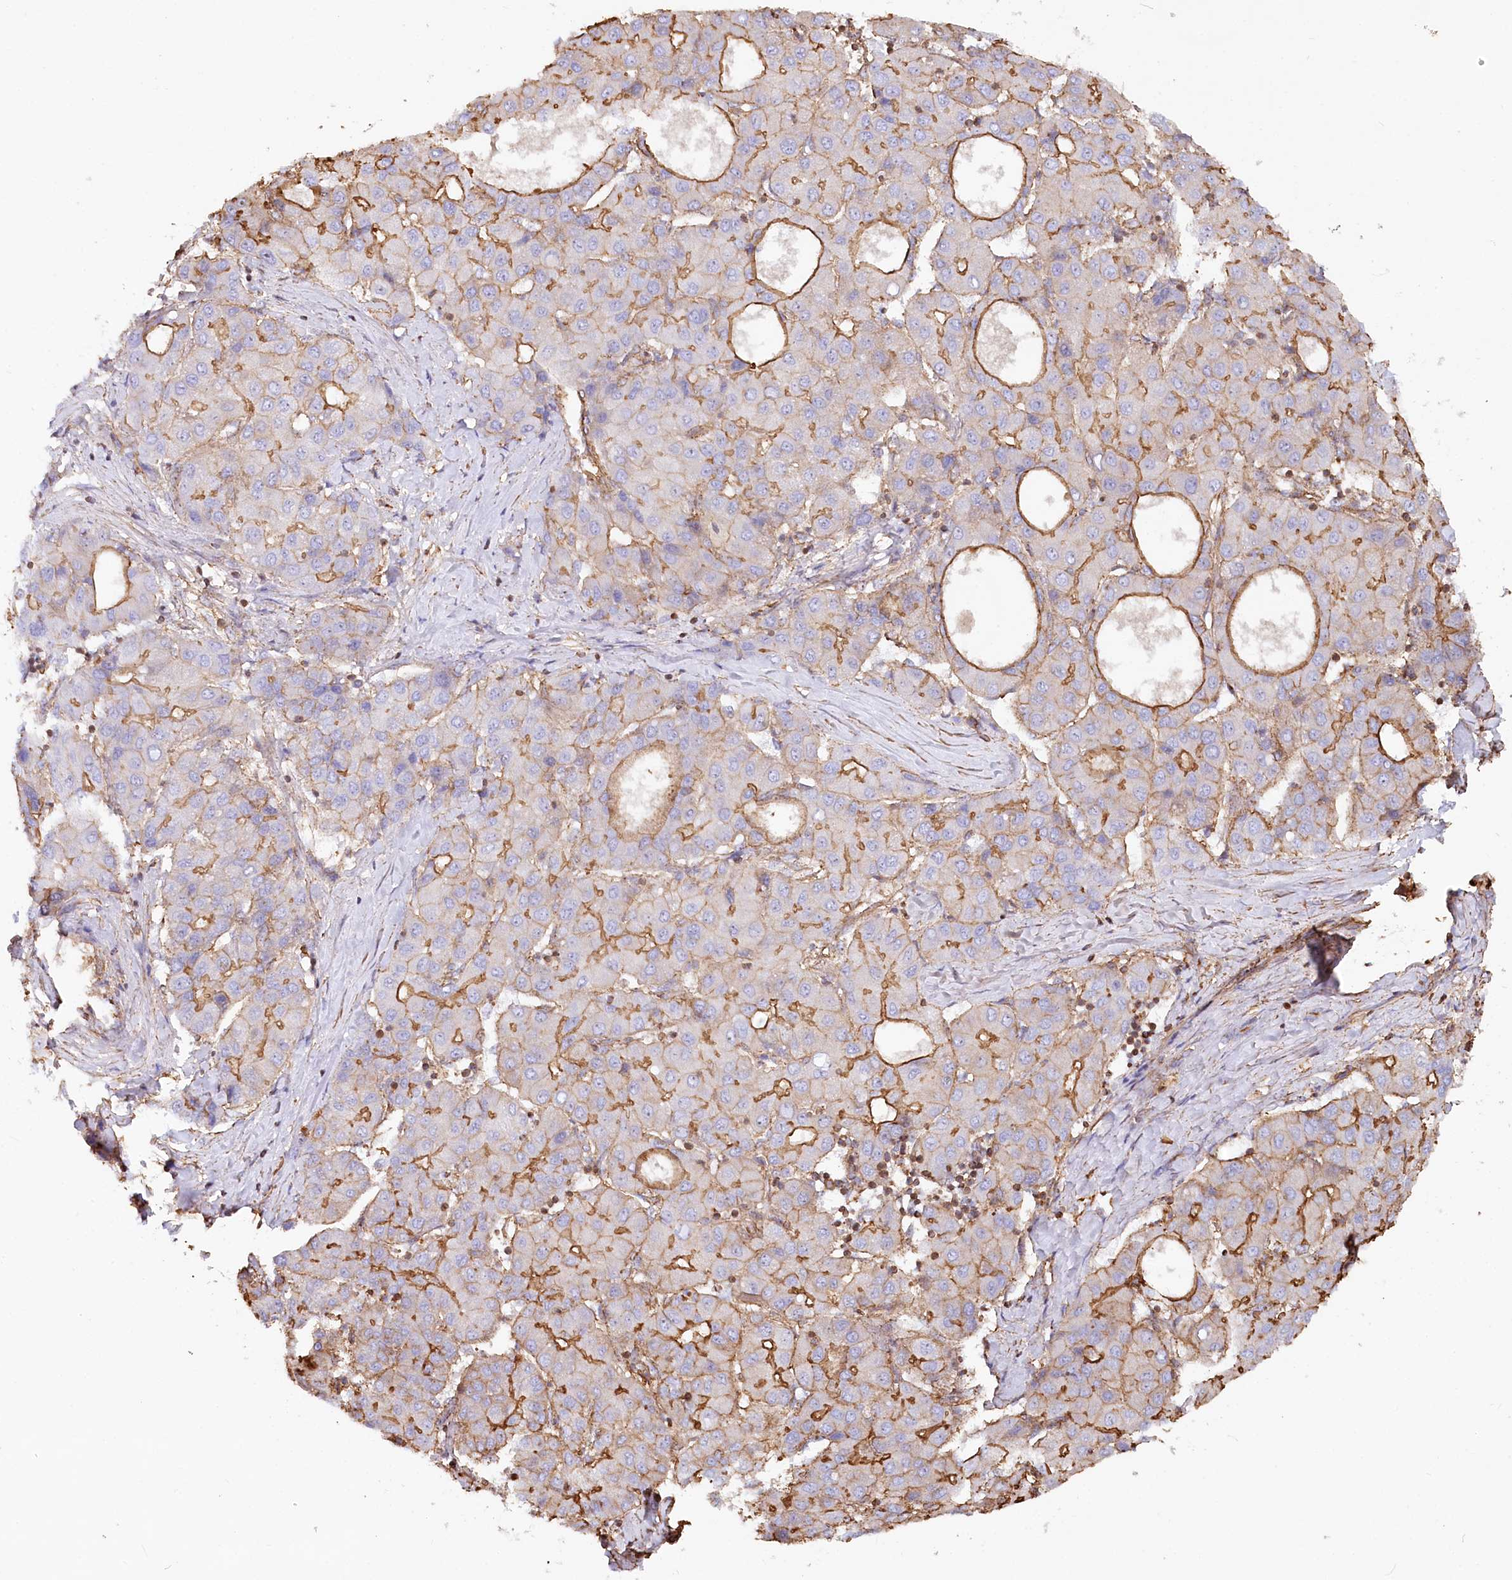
{"staining": {"intensity": "moderate", "quantity": "25%-75%", "location": "cytoplasmic/membranous"}, "tissue": "liver cancer", "cell_type": "Tumor cells", "image_type": "cancer", "snomed": [{"axis": "morphology", "description": "Carcinoma, Hepatocellular, NOS"}, {"axis": "topography", "description": "Liver"}], "caption": "Human liver hepatocellular carcinoma stained with a protein marker shows moderate staining in tumor cells.", "gene": "WDR36", "patient": {"sex": "male", "age": 65}}